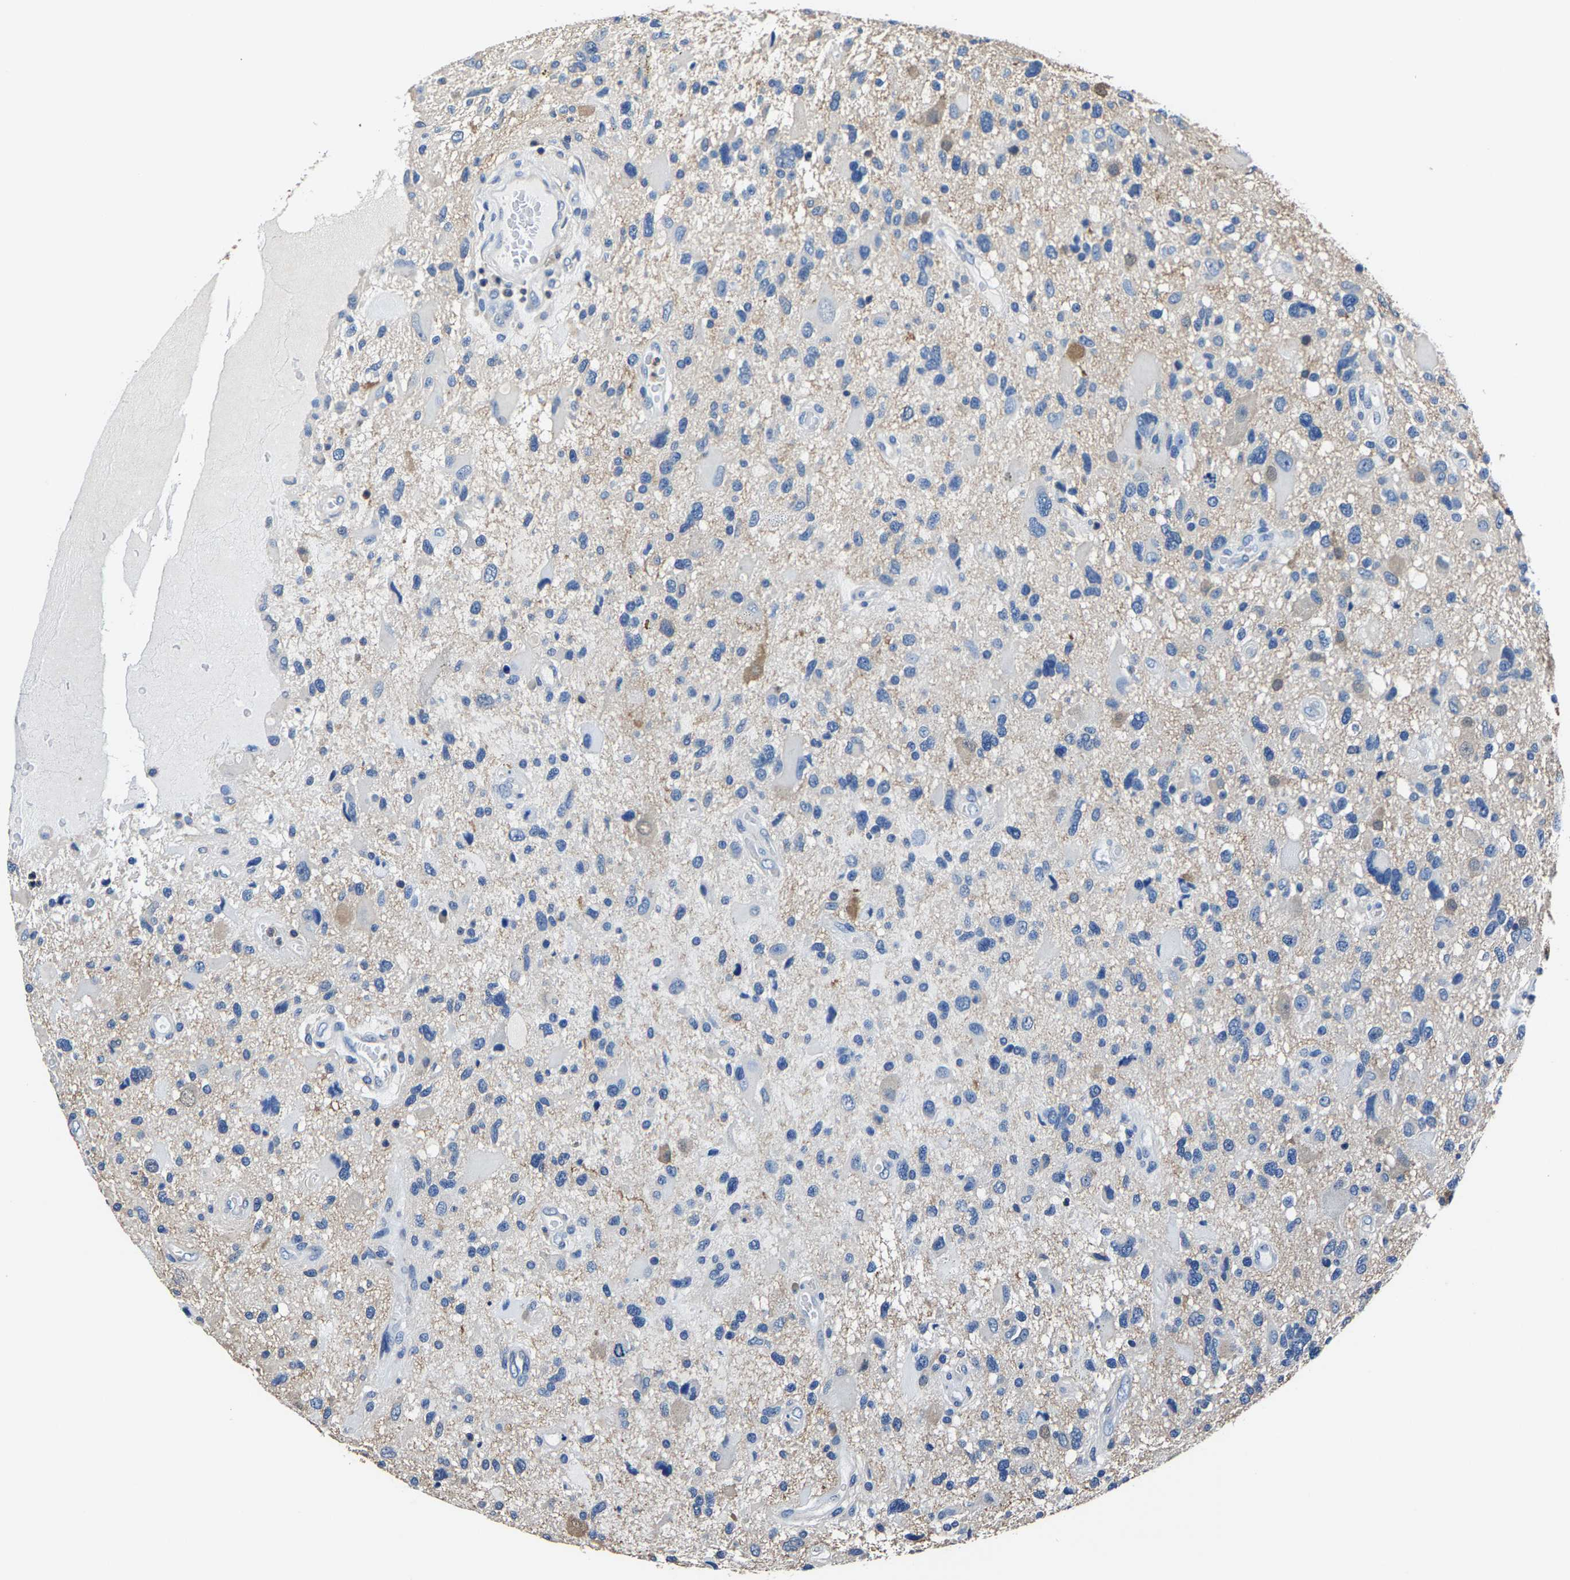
{"staining": {"intensity": "weak", "quantity": "<25%", "location": "cytoplasmic/membranous"}, "tissue": "glioma", "cell_type": "Tumor cells", "image_type": "cancer", "snomed": [{"axis": "morphology", "description": "Glioma, malignant, High grade"}, {"axis": "topography", "description": "Brain"}], "caption": "A histopathology image of human glioma is negative for staining in tumor cells.", "gene": "ALDOB", "patient": {"sex": "male", "age": 33}}